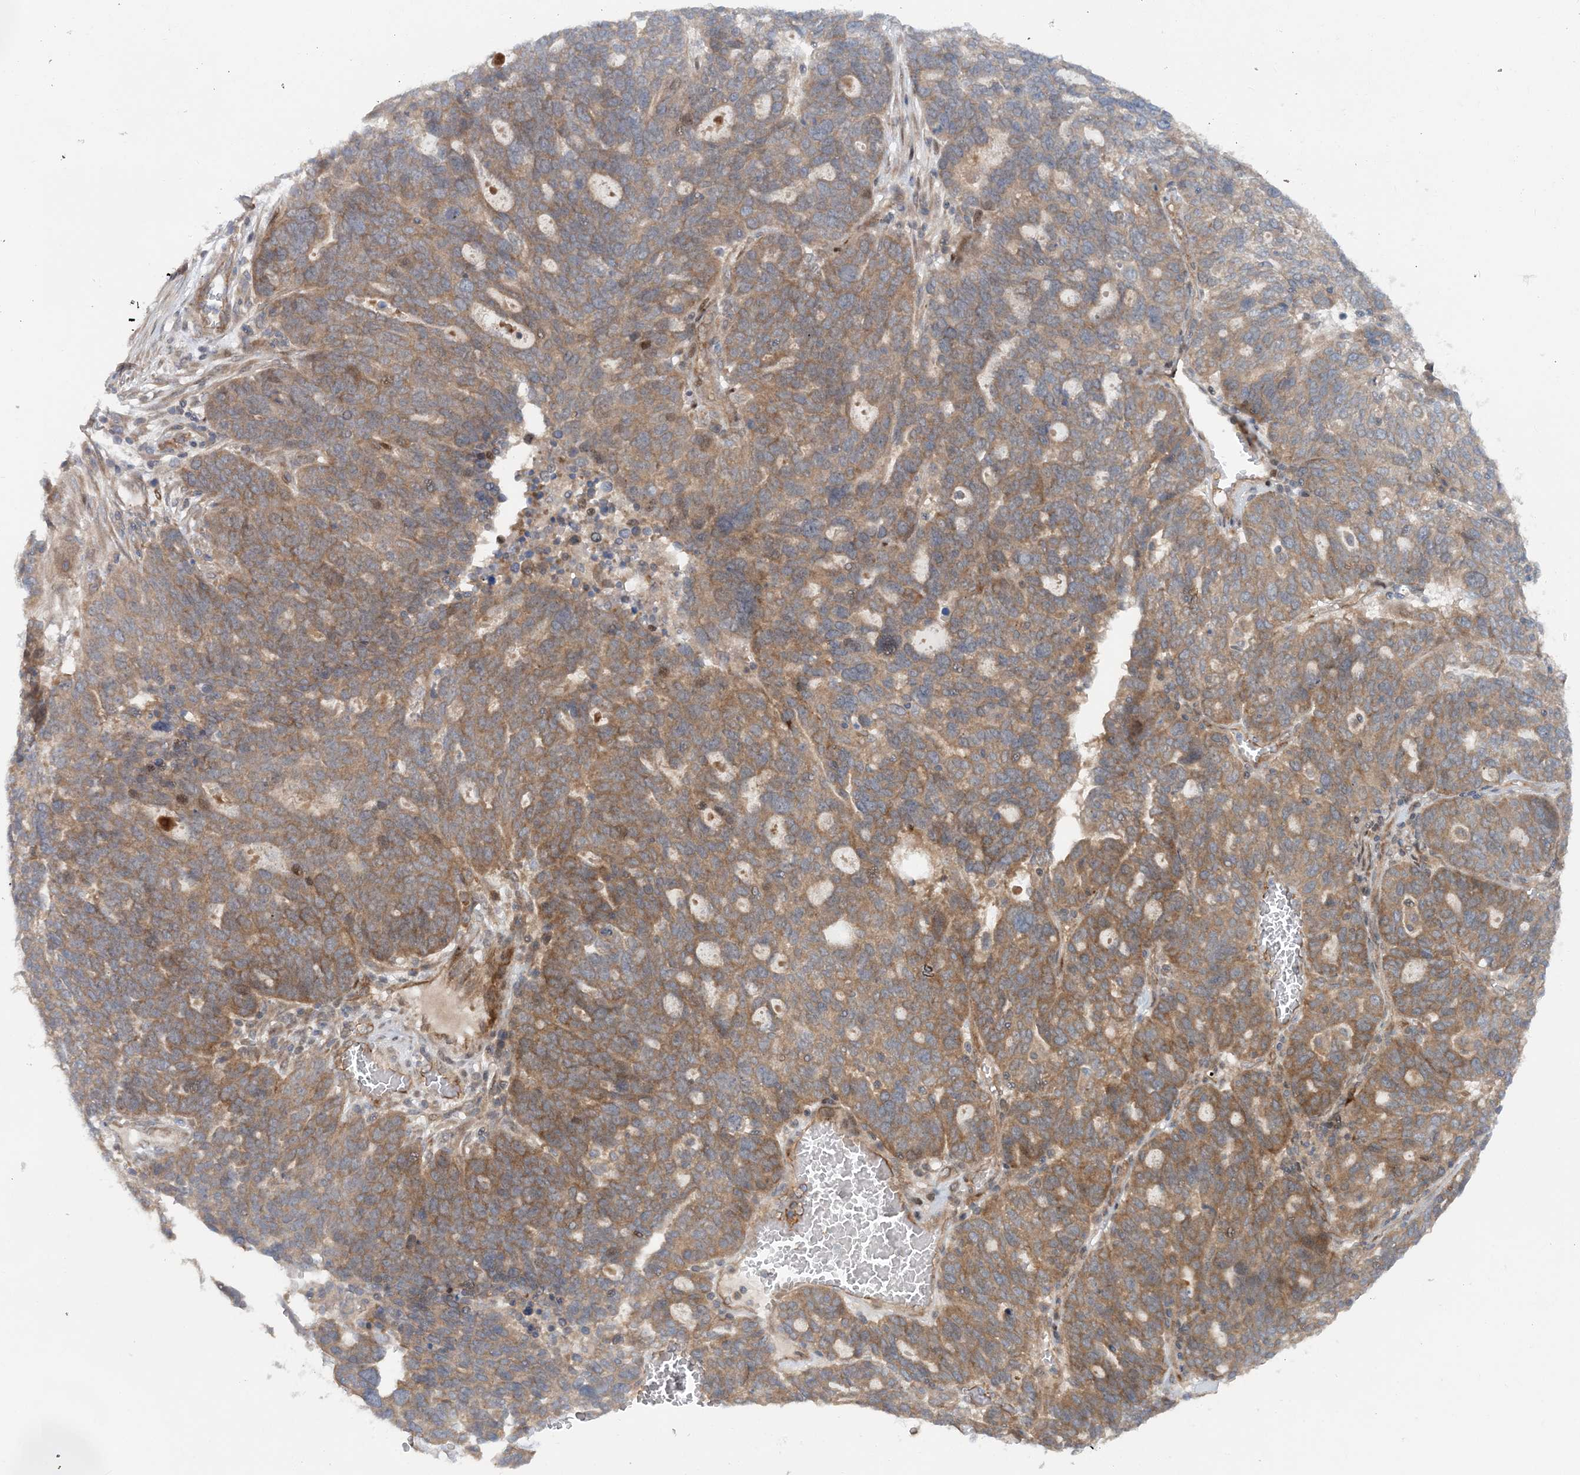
{"staining": {"intensity": "moderate", "quantity": ">75%", "location": "cytoplasmic/membranous"}, "tissue": "ovarian cancer", "cell_type": "Tumor cells", "image_type": "cancer", "snomed": [{"axis": "morphology", "description": "Cystadenocarcinoma, serous, NOS"}, {"axis": "topography", "description": "Ovary"}], "caption": "Tumor cells display medium levels of moderate cytoplasmic/membranous staining in about >75% of cells in ovarian cancer (serous cystadenocarcinoma).", "gene": "GEMIN5", "patient": {"sex": "female", "age": 59}}